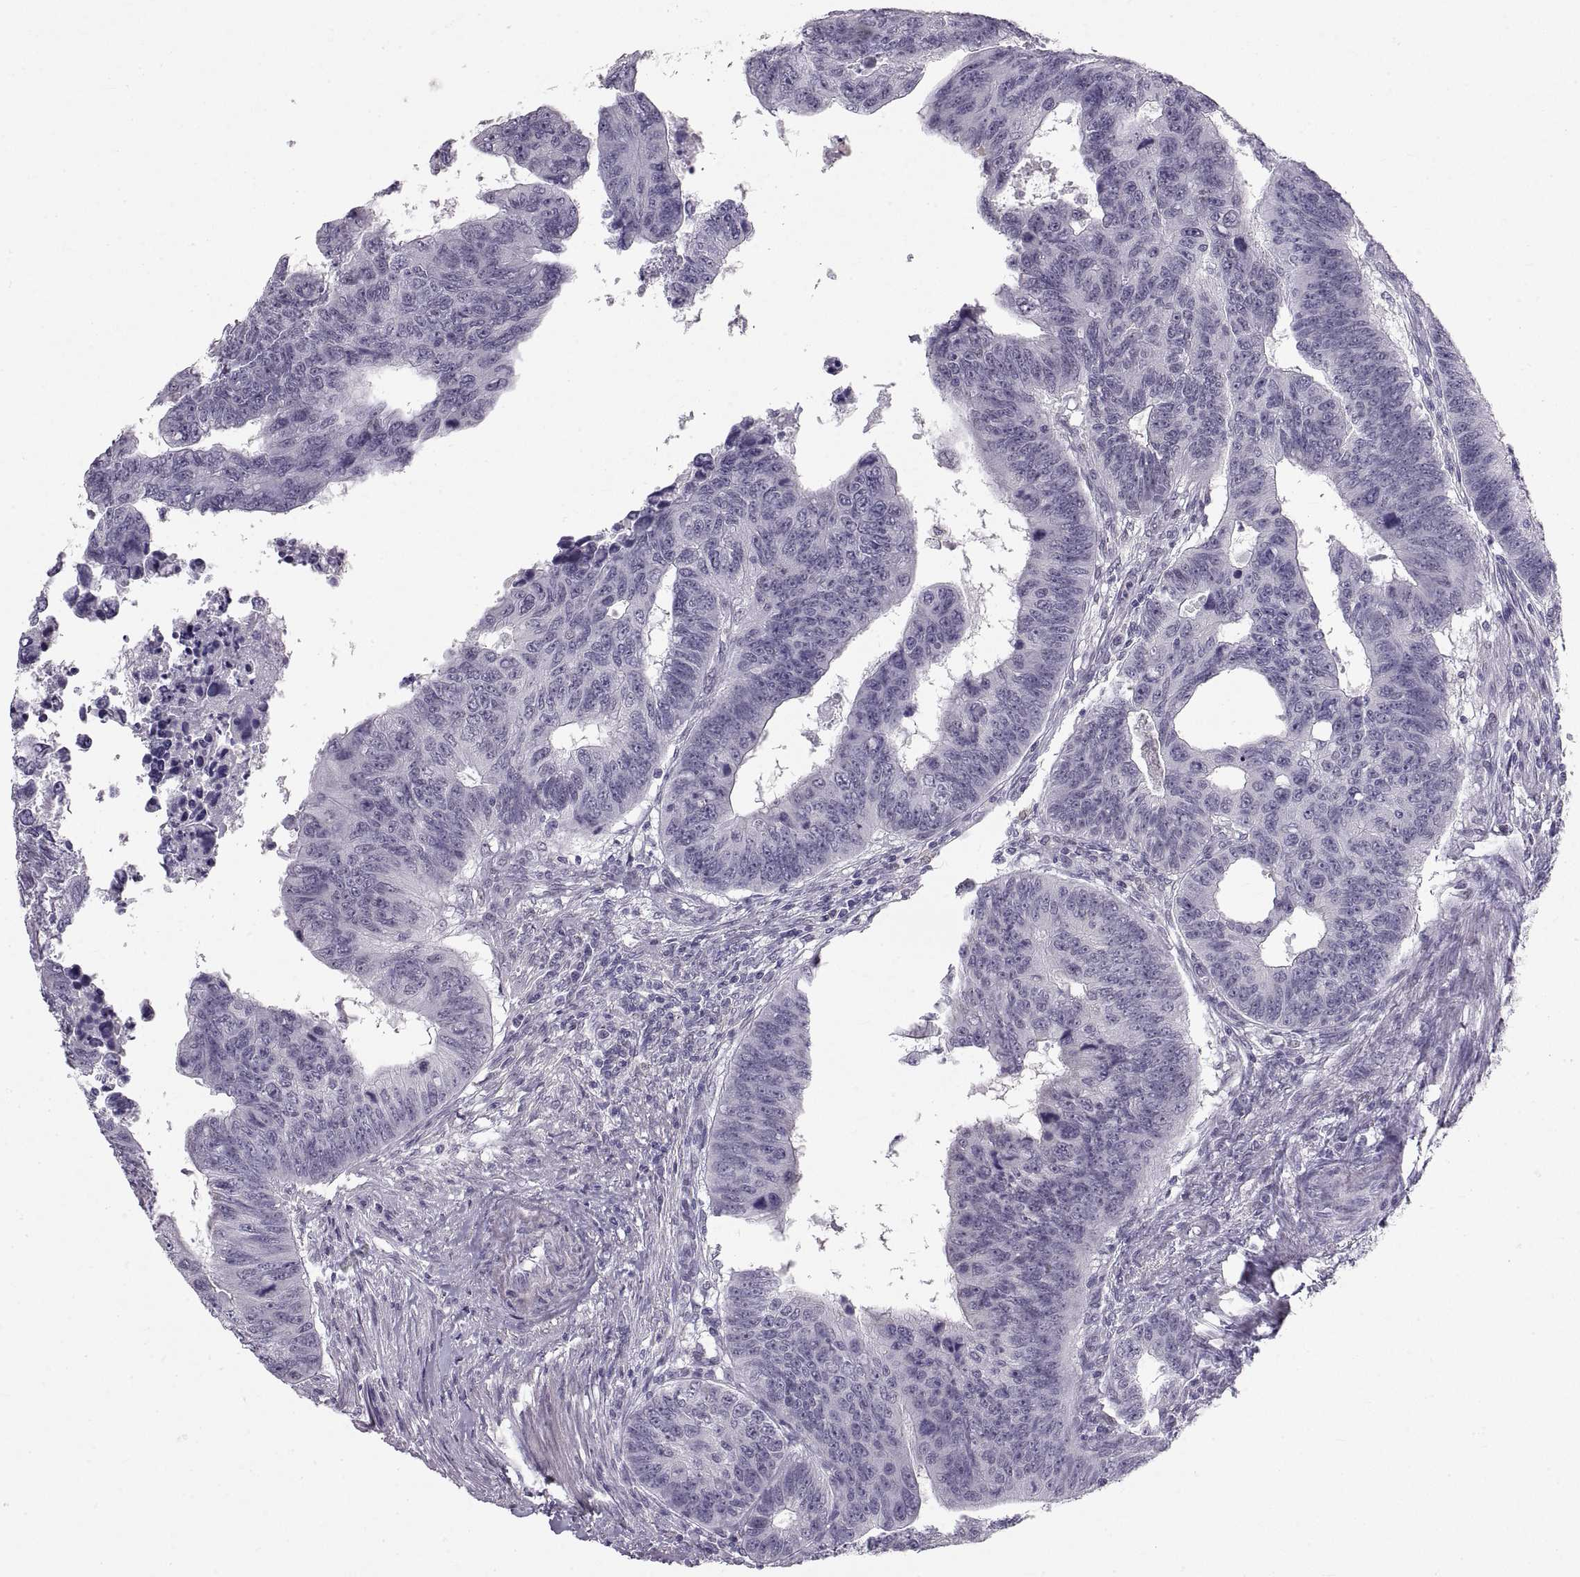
{"staining": {"intensity": "negative", "quantity": "none", "location": "none"}, "tissue": "colorectal cancer", "cell_type": "Tumor cells", "image_type": "cancer", "snomed": [{"axis": "morphology", "description": "Adenocarcinoma, NOS"}, {"axis": "topography", "description": "Rectum"}], "caption": "Tumor cells are negative for protein expression in human adenocarcinoma (colorectal).", "gene": "NANOS3", "patient": {"sex": "female", "age": 85}}